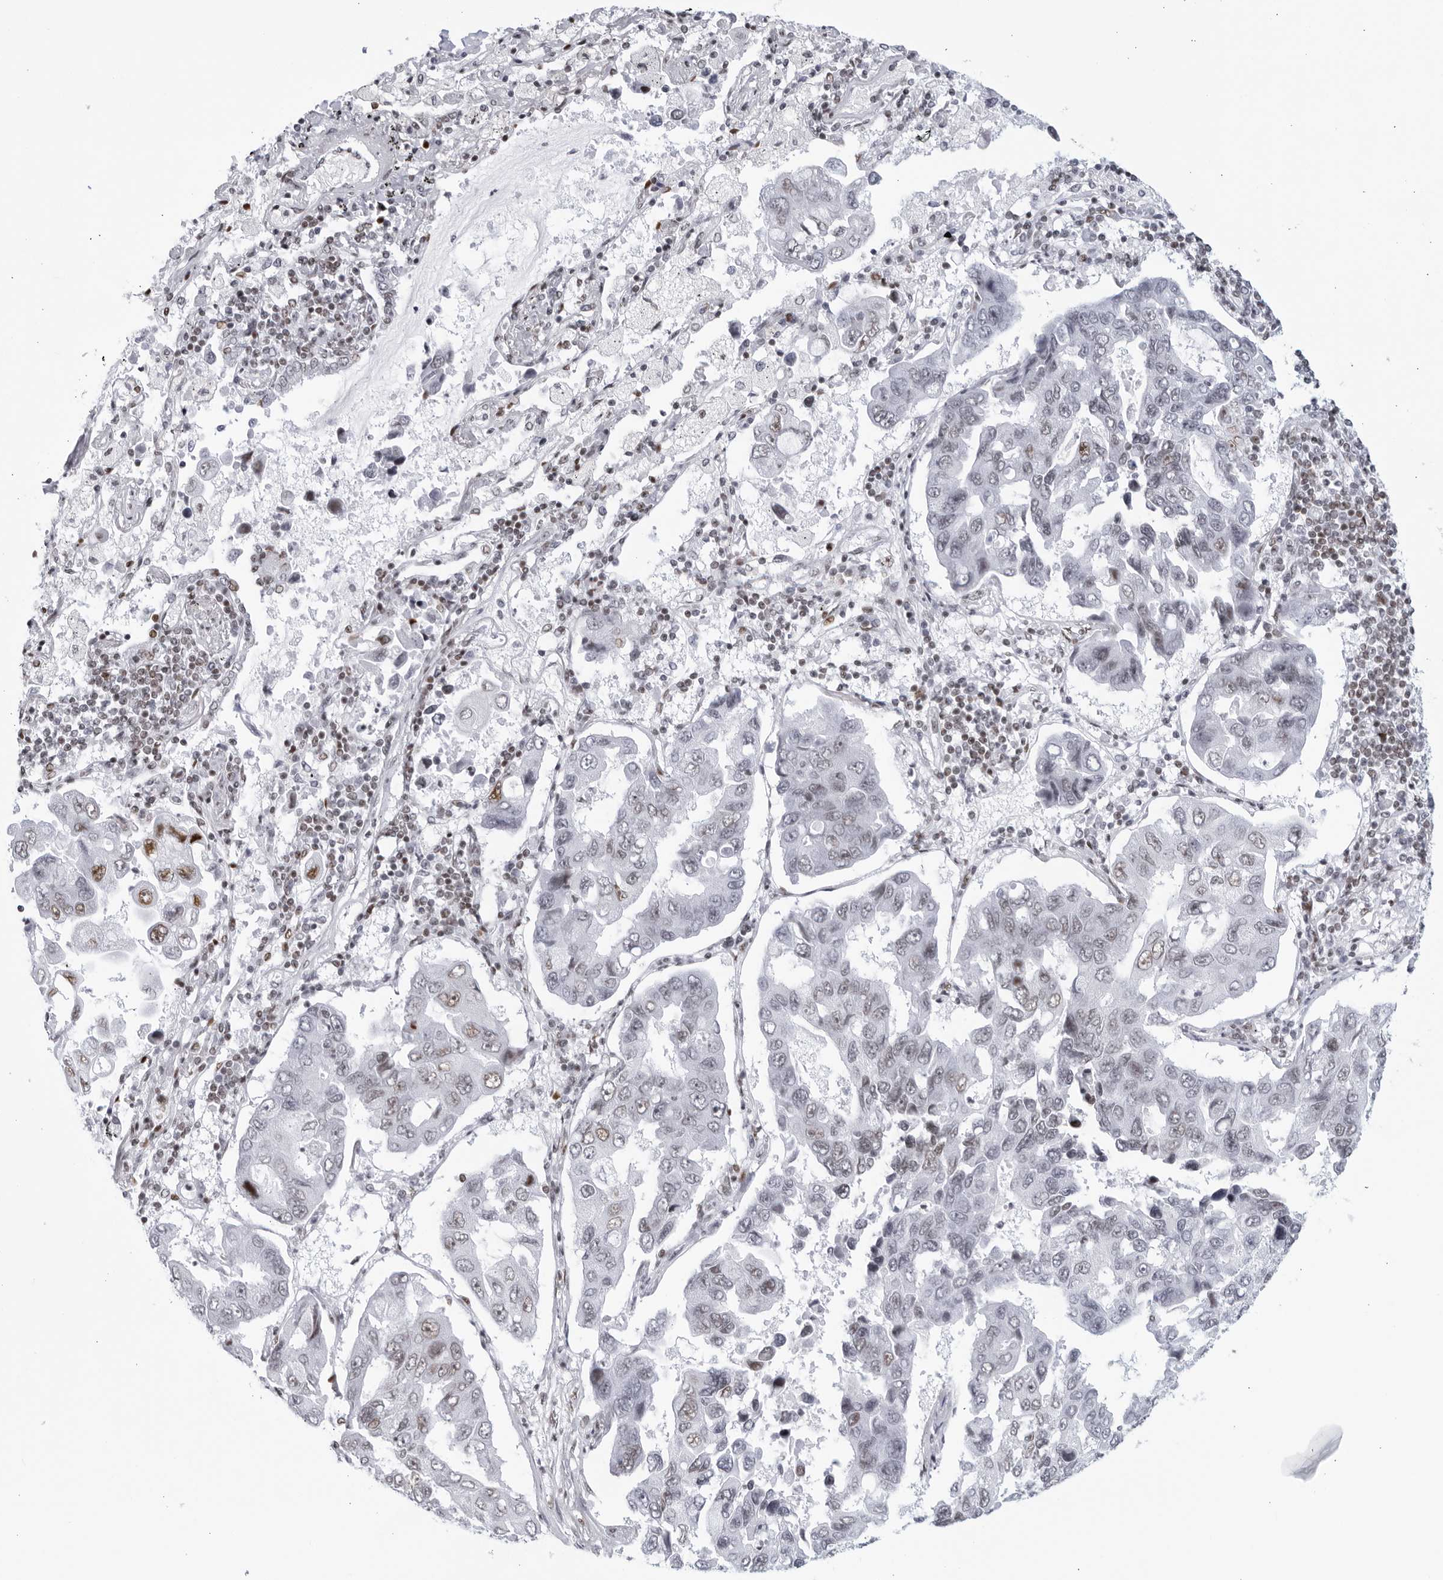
{"staining": {"intensity": "moderate", "quantity": "<25%", "location": "nuclear"}, "tissue": "lung cancer", "cell_type": "Tumor cells", "image_type": "cancer", "snomed": [{"axis": "morphology", "description": "Adenocarcinoma, NOS"}, {"axis": "topography", "description": "Lung"}], "caption": "Human lung cancer stained with a brown dye reveals moderate nuclear positive staining in approximately <25% of tumor cells.", "gene": "HP1BP3", "patient": {"sex": "male", "age": 64}}